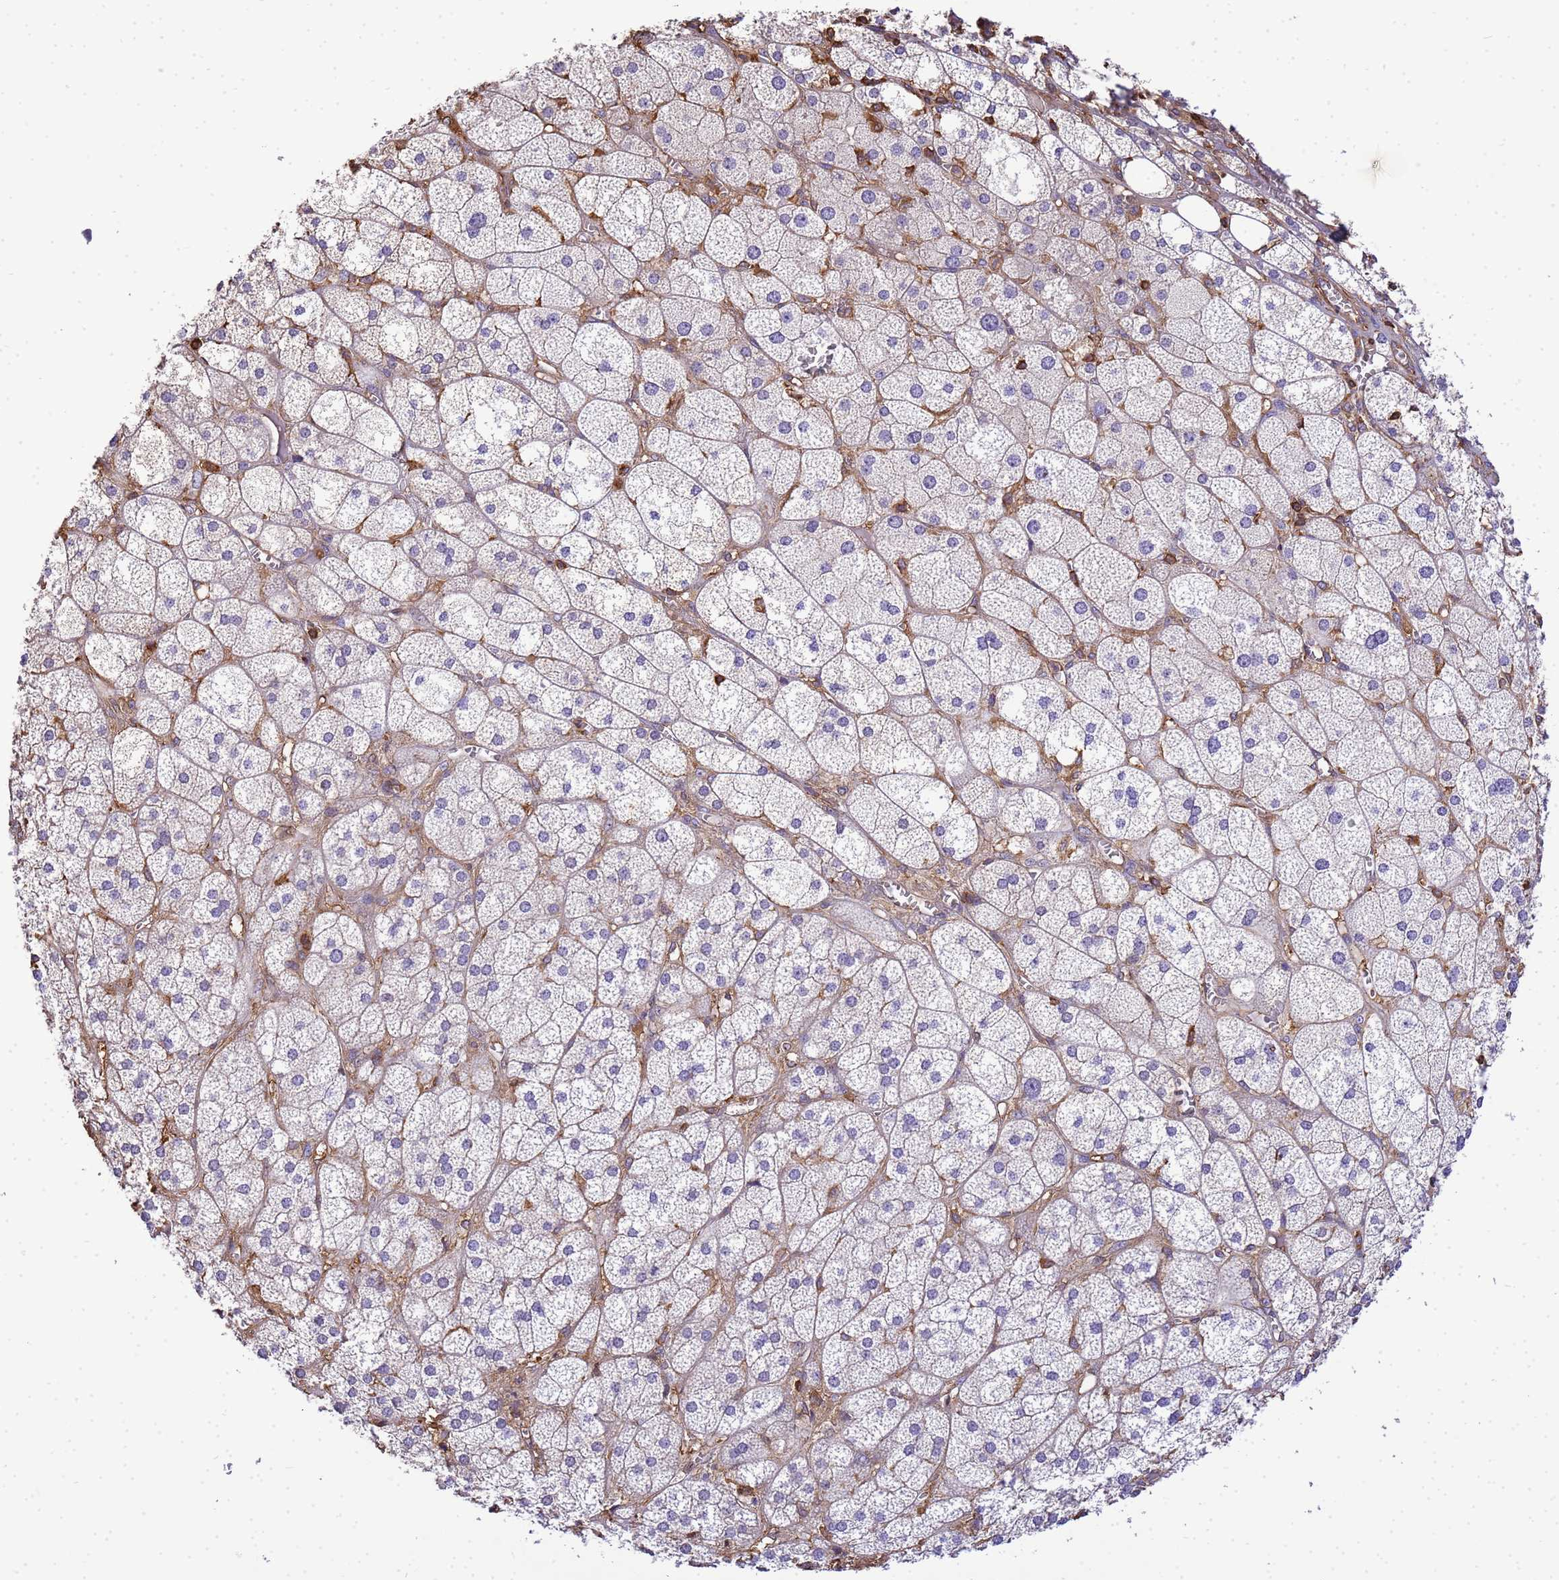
{"staining": {"intensity": "weak", "quantity": "25%-75%", "location": "cytoplasmic/membranous"}, "tissue": "adrenal gland", "cell_type": "Glandular cells", "image_type": "normal", "snomed": [{"axis": "morphology", "description": "Normal tissue, NOS"}, {"axis": "topography", "description": "Adrenal gland"}], "caption": "Immunohistochemistry (IHC) histopathology image of normal adrenal gland: adrenal gland stained using immunohistochemistry displays low levels of weak protein expression localized specifically in the cytoplasmic/membranous of glandular cells, appearing as a cytoplasmic/membranous brown color.", "gene": "WDR64", "patient": {"sex": "female", "age": 61}}